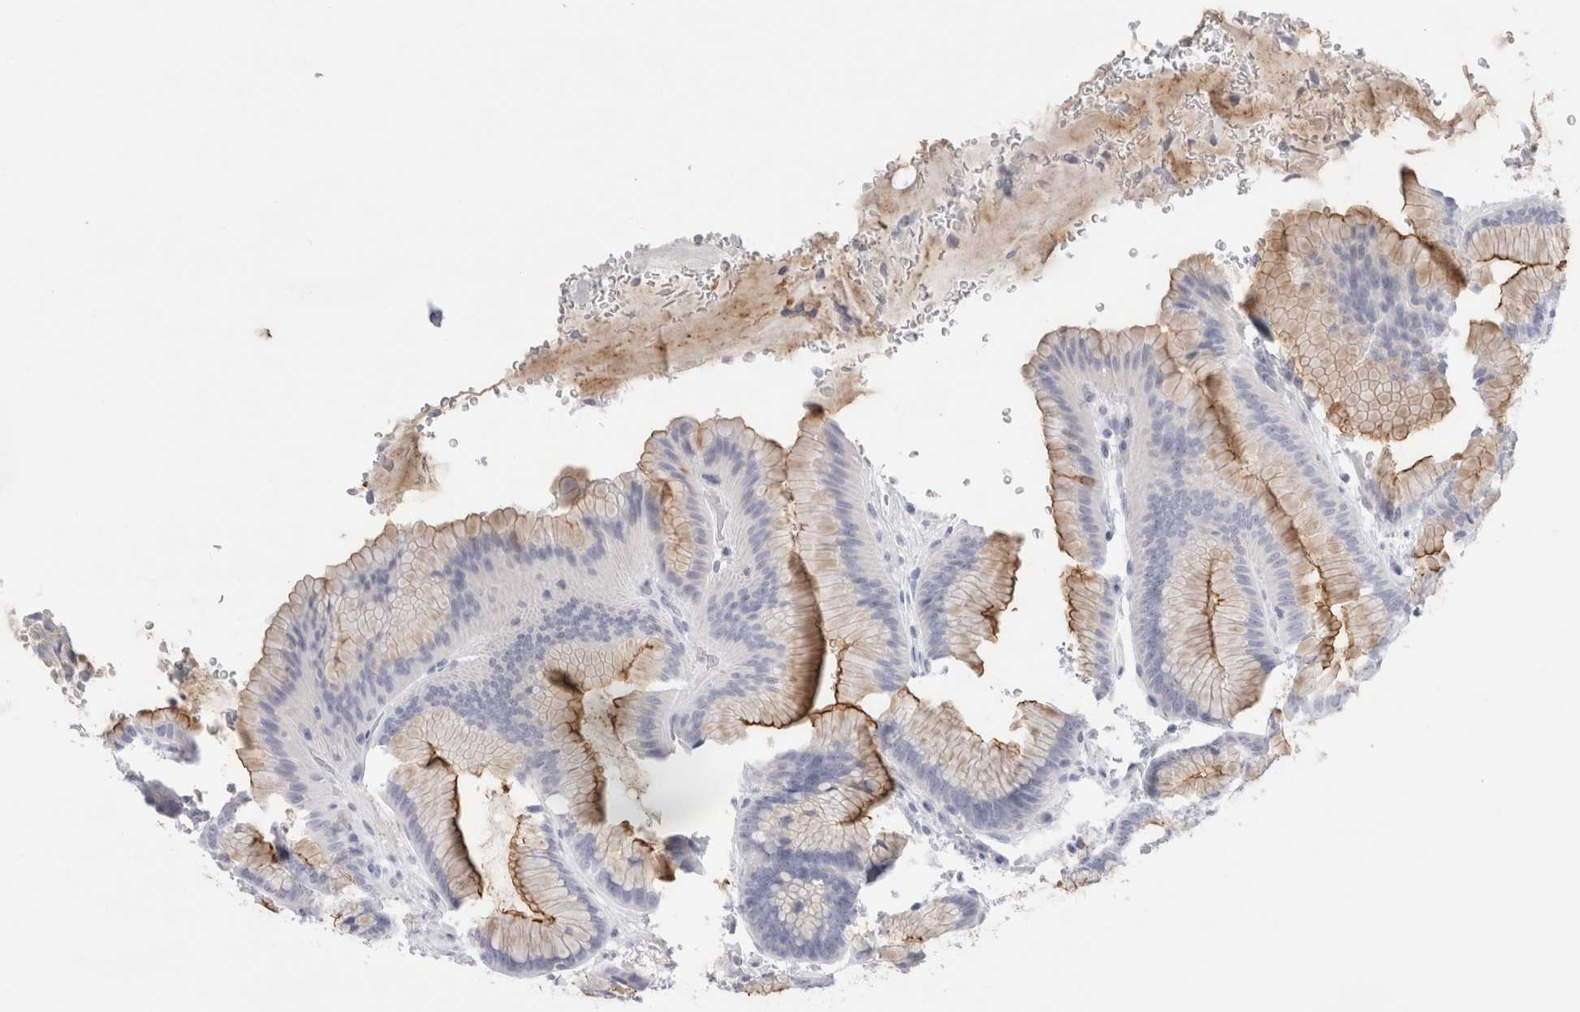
{"staining": {"intensity": "moderate", "quantity": "<25%", "location": "cytoplasmic/membranous"}, "tissue": "stomach", "cell_type": "Glandular cells", "image_type": "normal", "snomed": [{"axis": "morphology", "description": "Normal tissue, NOS"}, {"axis": "topography", "description": "Stomach"}], "caption": "Immunohistochemistry (IHC) micrograph of unremarkable stomach: human stomach stained using immunohistochemistry reveals low levels of moderate protein expression localized specifically in the cytoplasmic/membranous of glandular cells, appearing as a cytoplasmic/membranous brown color.", "gene": "MUC15", "patient": {"sex": "male", "age": 42}}